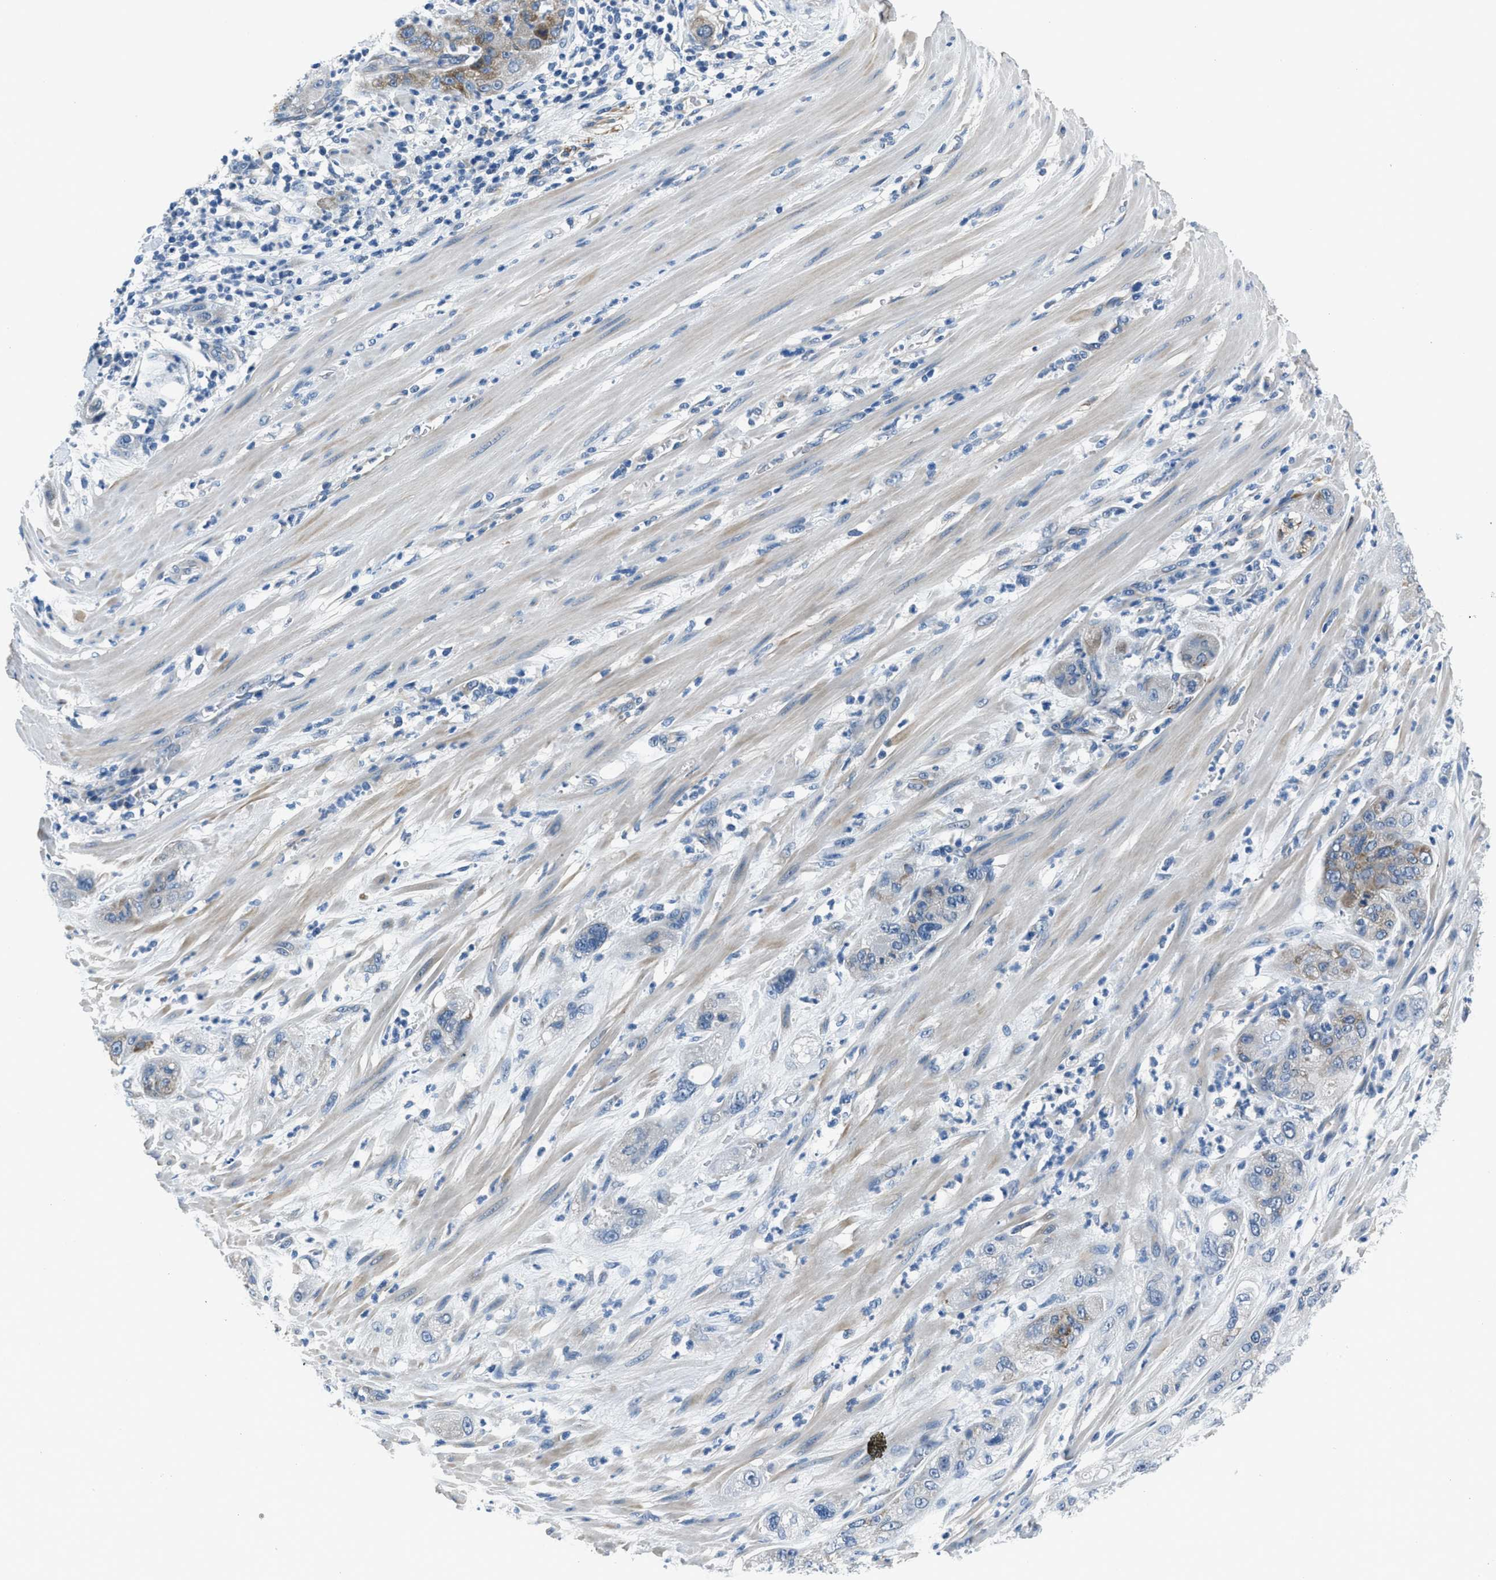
{"staining": {"intensity": "weak", "quantity": "<25%", "location": "cytoplasmic/membranous"}, "tissue": "pancreatic cancer", "cell_type": "Tumor cells", "image_type": "cancer", "snomed": [{"axis": "morphology", "description": "Adenocarcinoma, NOS"}, {"axis": "topography", "description": "Pancreas"}], "caption": "A photomicrograph of human pancreatic adenocarcinoma is negative for staining in tumor cells.", "gene": "GJA3", "patient": {"sex": "female", "age": 78}}